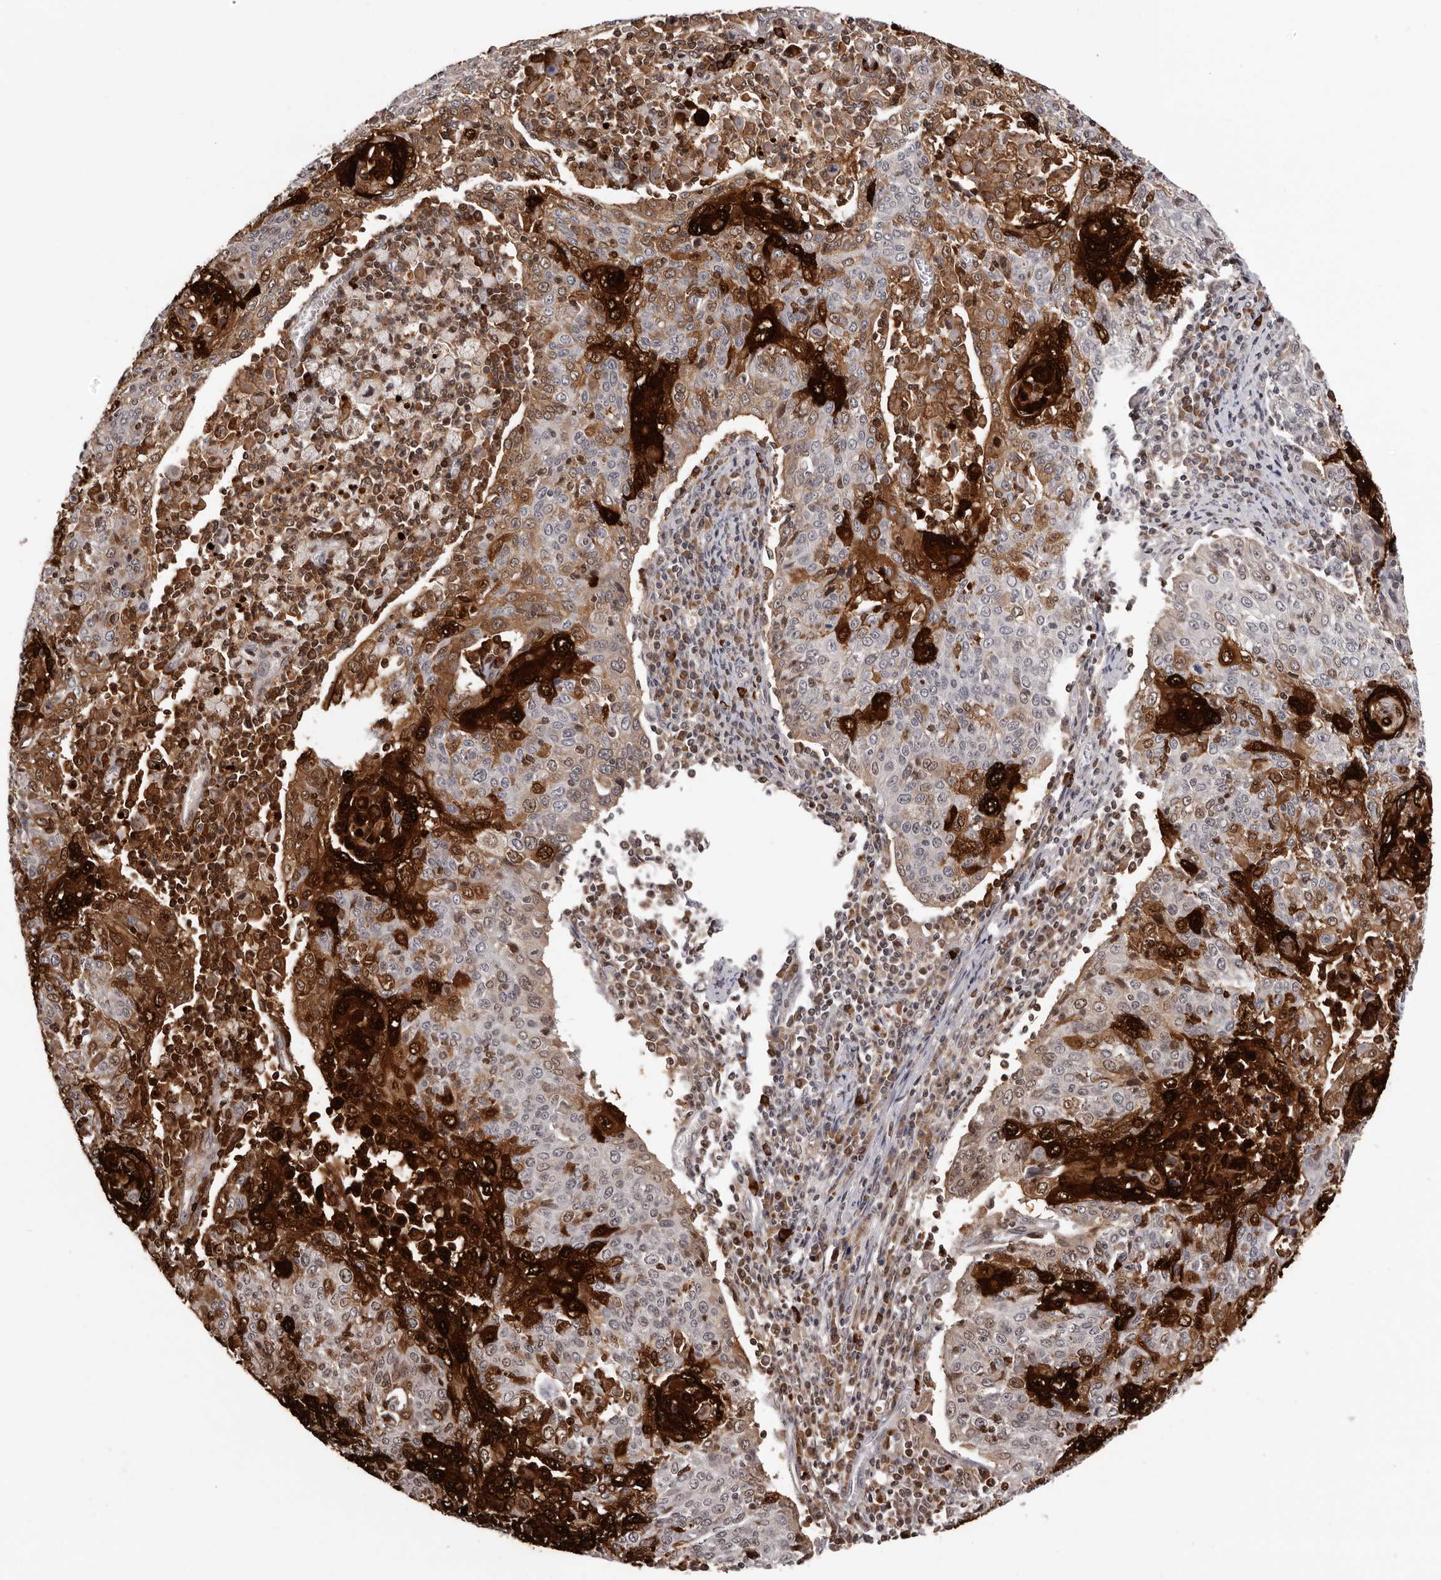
{"staining": {"intensity": "strong", "quantity": "25%-75%", "location": "cytoplasmic/membranous,nuclear"}, "tissue": "cervical cancer", "cell_type": "Tumor cells", "image_type": "cancer", "snomed": [{"axis": "morphology", "description": "Squamous cell carcinoma, NOS"}, {"axis": "topography", "description": "Cervix"}], "caption": "Cervical squamous cell carcinoma tissue shows strong cytoplasmic/membranous and nuclear positivity in approximately 25%-75% of tumor cells", "gene": "MED8", "patient": {"sex": "female", "age": 48}}